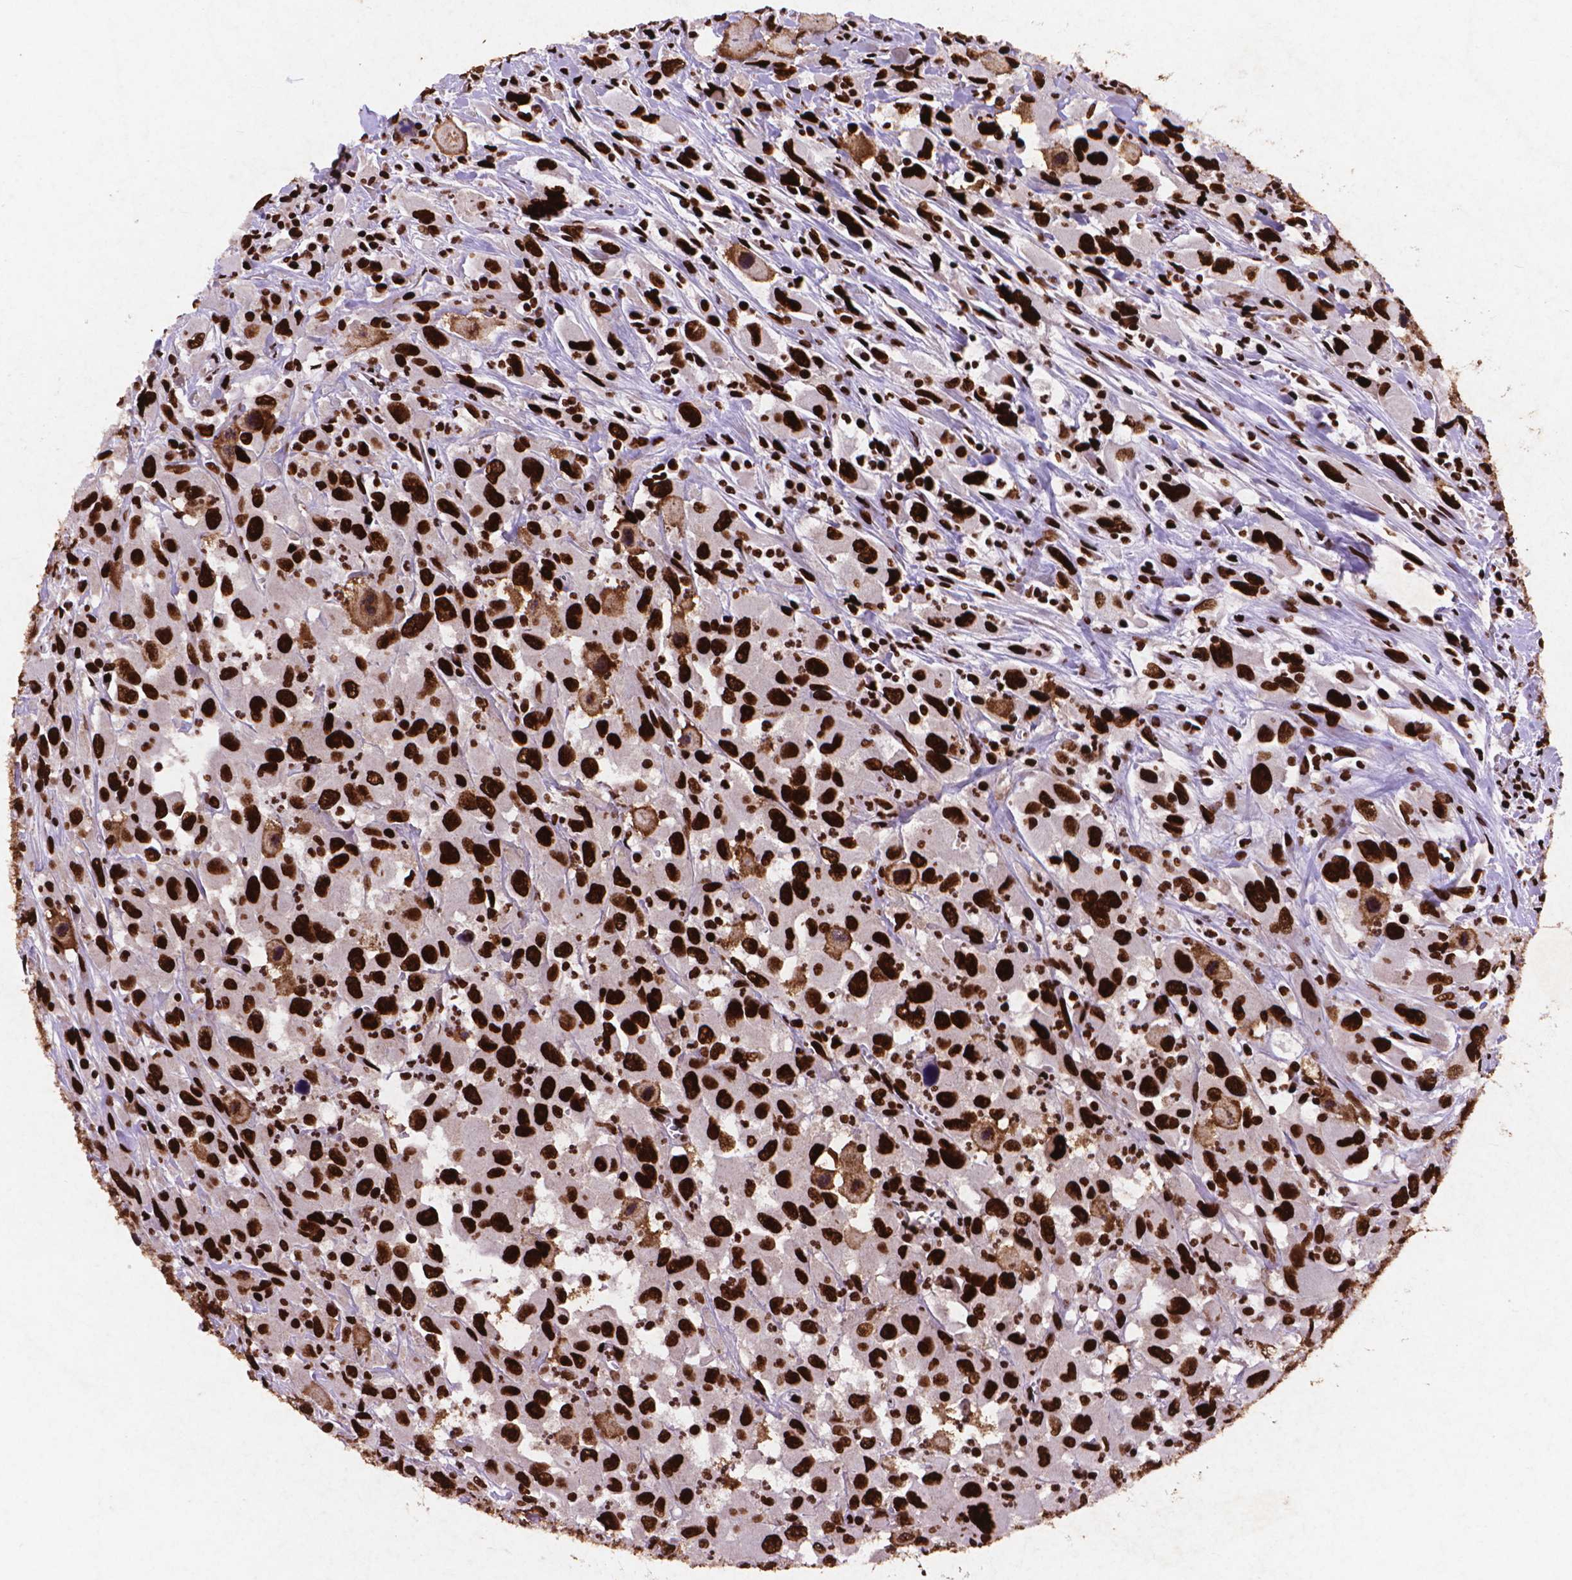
{"staining": {"intensity": "strong", "quantity": ">75%", "location": "nuclear"}, "tissue": "head and neck cancer", "cell_type": "Tumor cells", "image_type": "cancer", "snomed": [{"axis": "morphology", "description": "Squamous cell carcinoma, NOS"}, {"axis": "morphology", "description": "Squamous cell carcinoma, metastatic, NOS"}, {"axis": "topography", "description": "Oral tissue"}, {"axis": "topography", "description": "Head-Neck"}], "caption": "IHC of human head and neck cancer (metastatic squamous cell carcinoma) shows high levels of strong nuclear expression in approximately >75% of tumor cells.", "gene": "CITED2", "patient": {"sex": "female", "age": 85}}